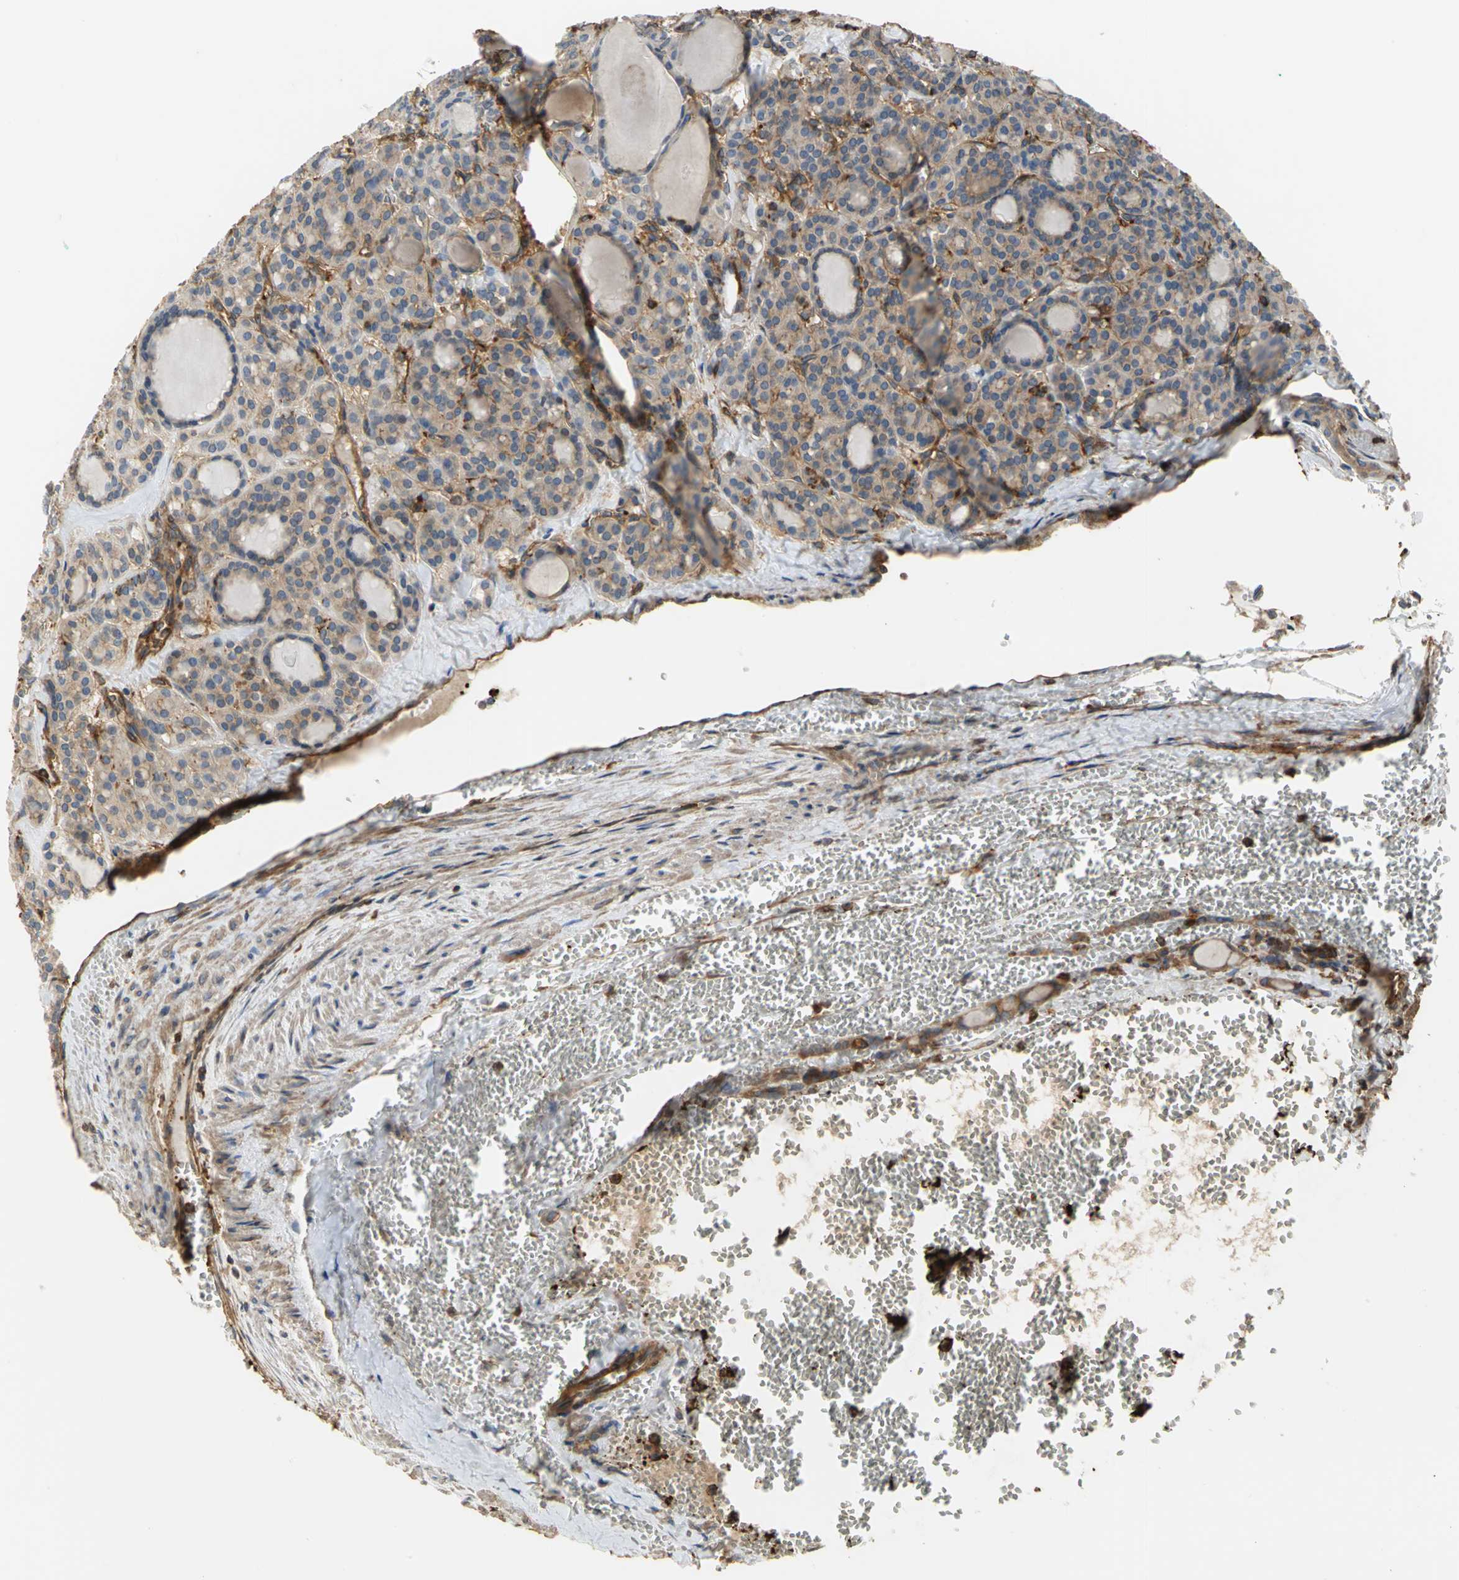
{"staining": {"intensity": "weak", "quantity": ">75%", "location": "cytoplasmic/membranous"}, "tissue": "thyroid cancer", "cell_type": "Tumor cells", "image_type": "cancer", "snomed": [{"axis": "morphology", "description": "Follicular adenoma carcinoma, NOS"}, {"axis": "topography", "description": "Thyroid gland"}], "caption": "About >75% of tumor cells in human thyroid cancer (follicular adenoma carcinoma) show weak cytoplasmic/membranous protein positivity as visualized by brown immunohistochemical staining.", "gene": "TLN1", "patient": {"sex": "female", "age": 71}}